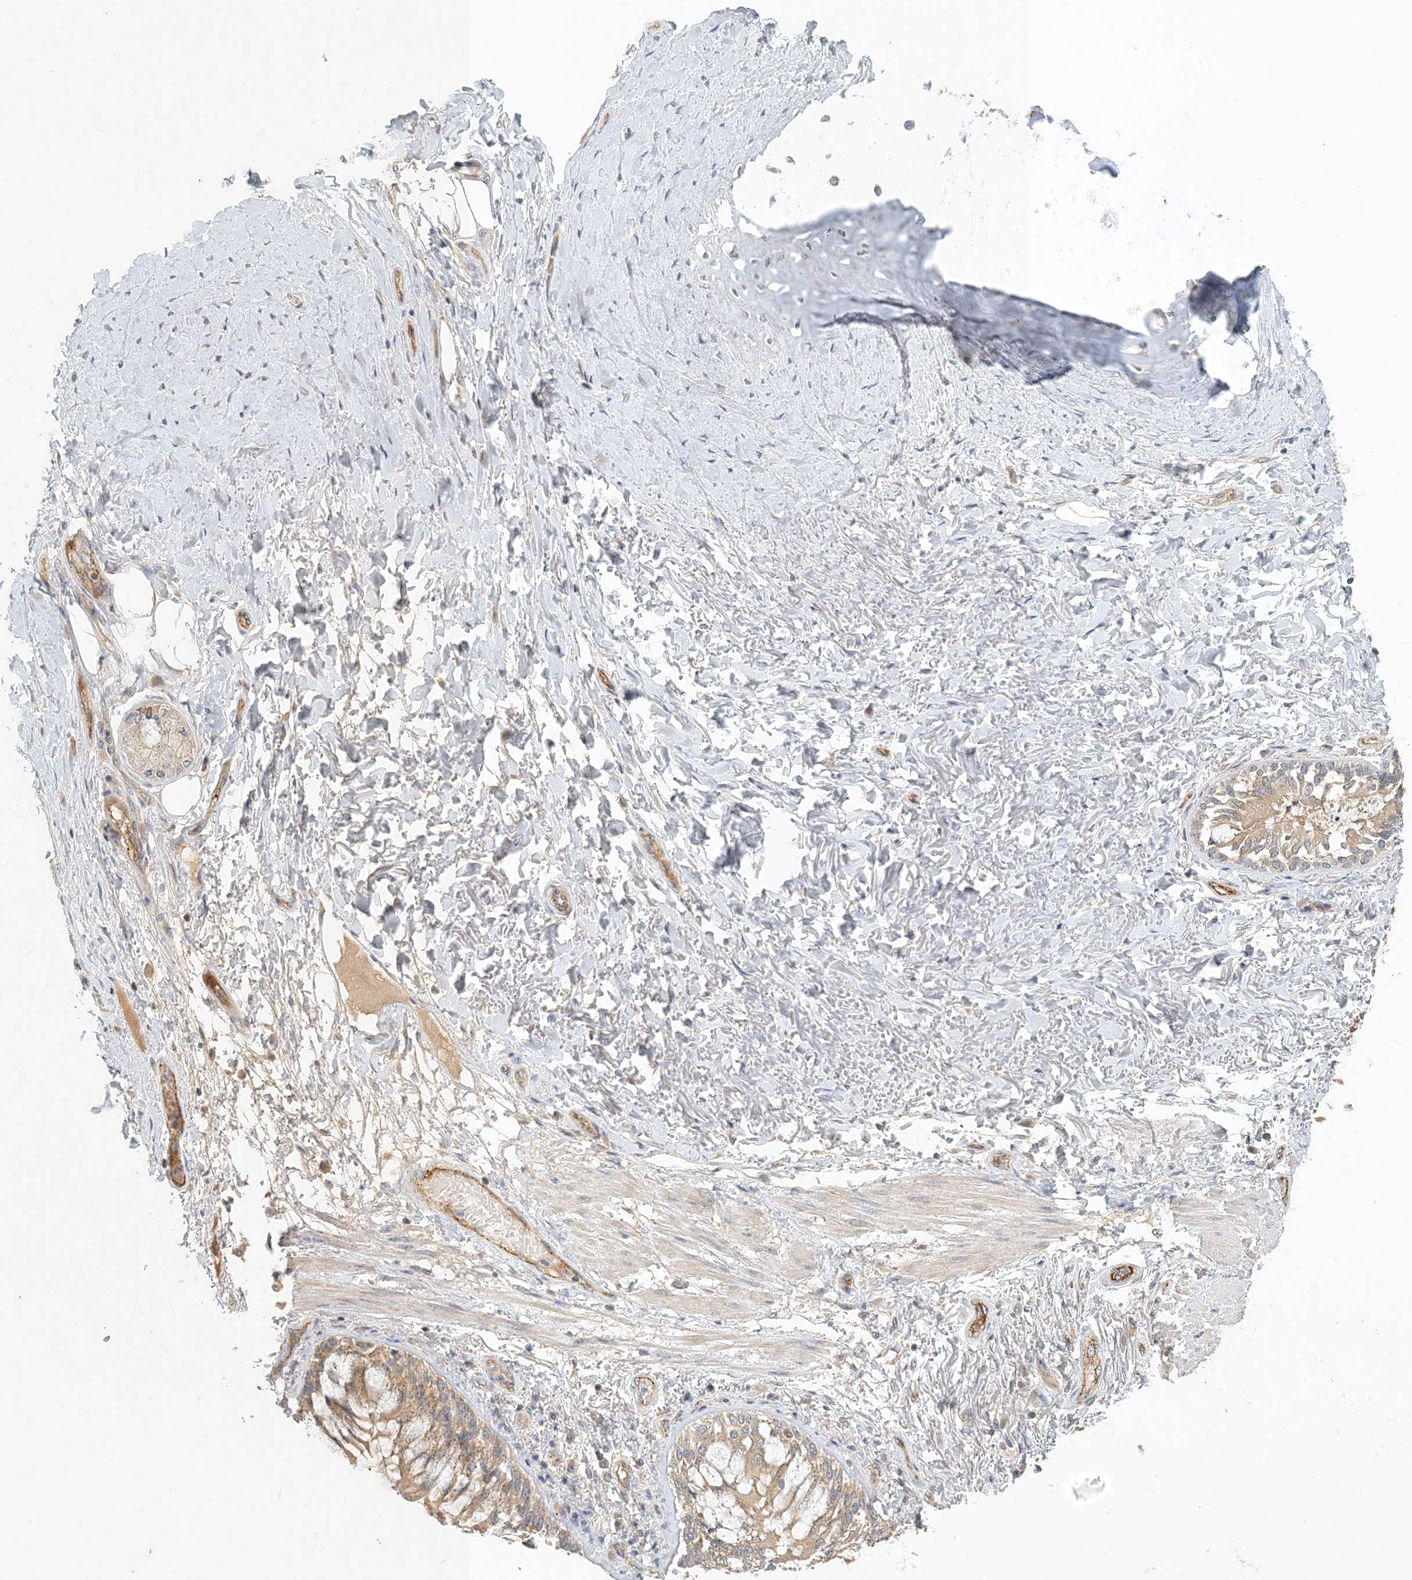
{"staining": {"intensity": "weak", "quantity": "25%-75%", "location": "cytoplasmic/membranous"}, "tissue": "adipose tissue", "cell_type": "Adipocytes", "image_type": "normal", "snomed": [{"axis": "morphology", "description": "Normal tissue, NOS"}, {"axis": "topography", "description": "Cartilage tissue"}, {"axis": "topography", "description": "Bronchus"}, {"axis": "topography", "description": "Lung"}, {"axis": "topography", "description": "Peripheral nerve tissue"}], "caption": "Immunohistochemistry image of benign adipose tissue: adipose tissue stained using immunohistochemistry (IHC) reveals low levels of weak protein expression localized specifically in the cytoplasmic/membranous of adipocytes, appearing as a cytoplasmic/membranous brown color.", "gene": "ZBTB3", "patient": {"sex": "female", "age": 49}}